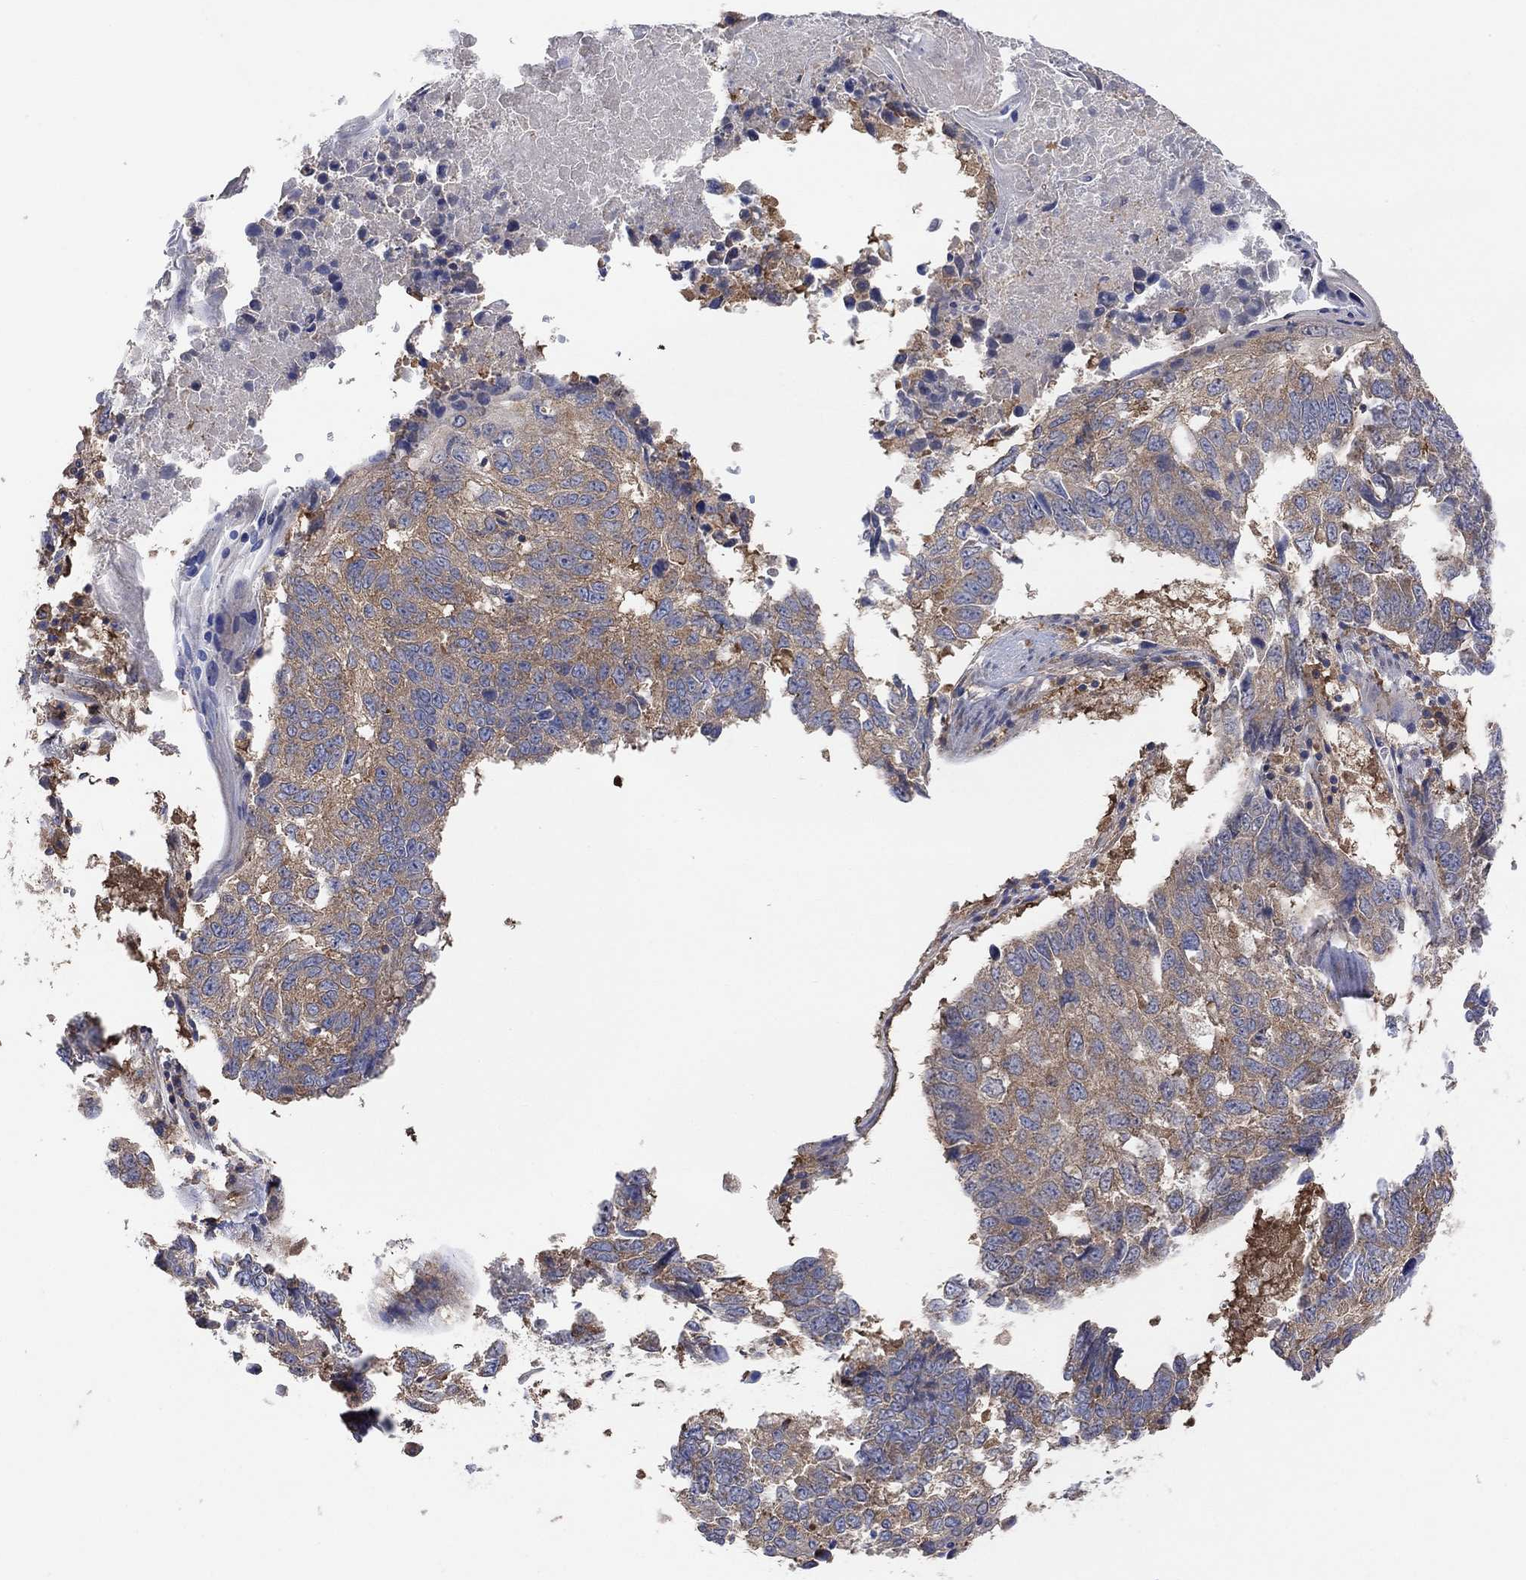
{"staining": {"intensity": "weak", "quantity": ">75%", "location": "cytoplasmic/membranous"}, "tissue": "lung cancer", "cell_type": "Tumor cells", "image_type": "cancer", "snomed": [{"axis": "morphology", "description": "Squamous cell carcinoma, NOS"}, {"axis": "topography", "description": "Lung"}], "caption": "This is an image of immunohistochemistry staining of lung cancer, which shows weak expression in the cytoplasmic/membranous of tumor cells.", "gene": "BLOC1S3", "patient": {"sex": "male", "age": 73}}